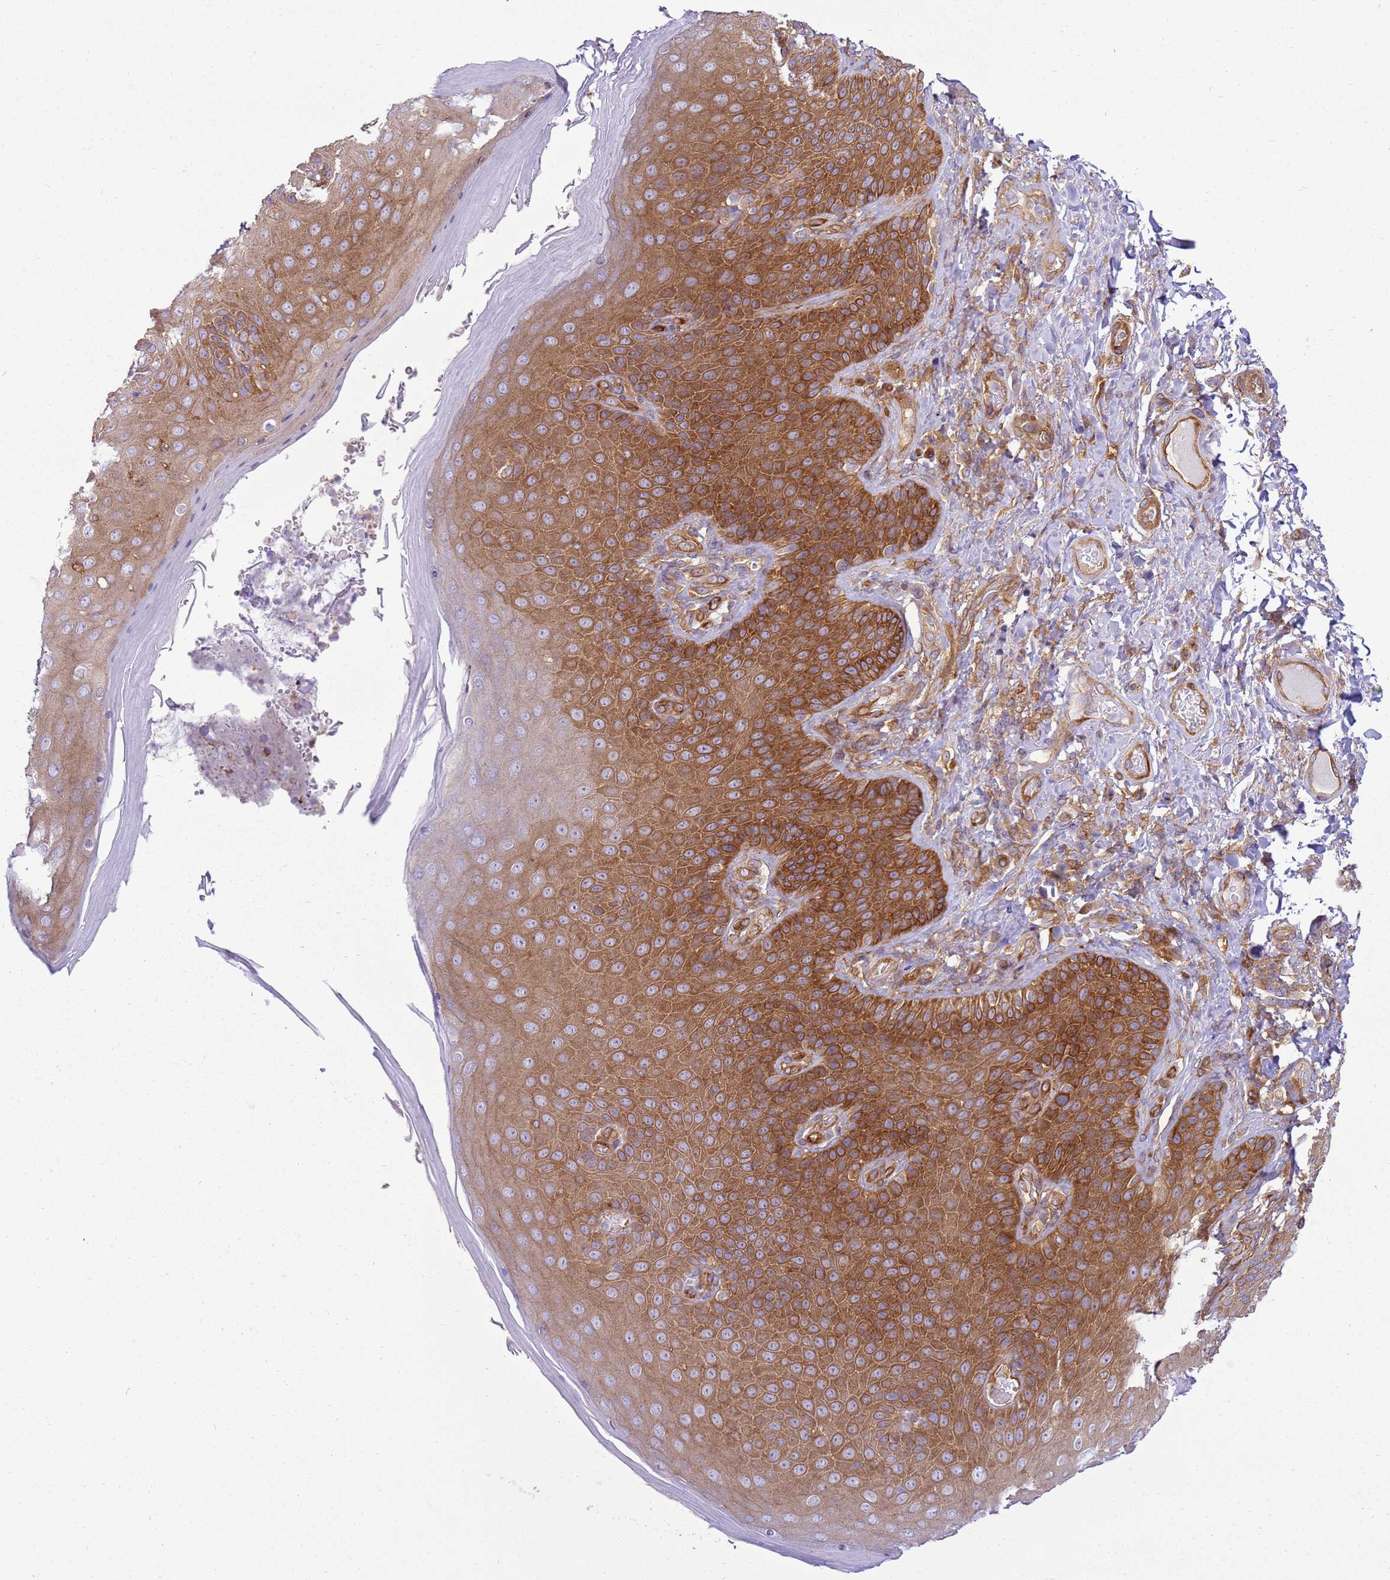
{"staining": {"intensity": "strong", "quantity": ">75%", "location": "cytoplasmic/membranous"}, "tissue": "skin", "cell_type": "Epidermal cells", "image_type": "normal", "snomed": [{"axis": "morphology", "description": "Normal tissue, NOS"}, {"axis": "topography", "description": "Anal"}], "caption": "Protein staining demonstrates strong cytoplasmic/membranous staining in approximately >75% of epidermal cells in normal skin. Immunohistochemistry stains the protein of interest in brown and the nuclei are stained blue.", "gene": "SNX21", "patient": {"sex": "female", "age": 89}}